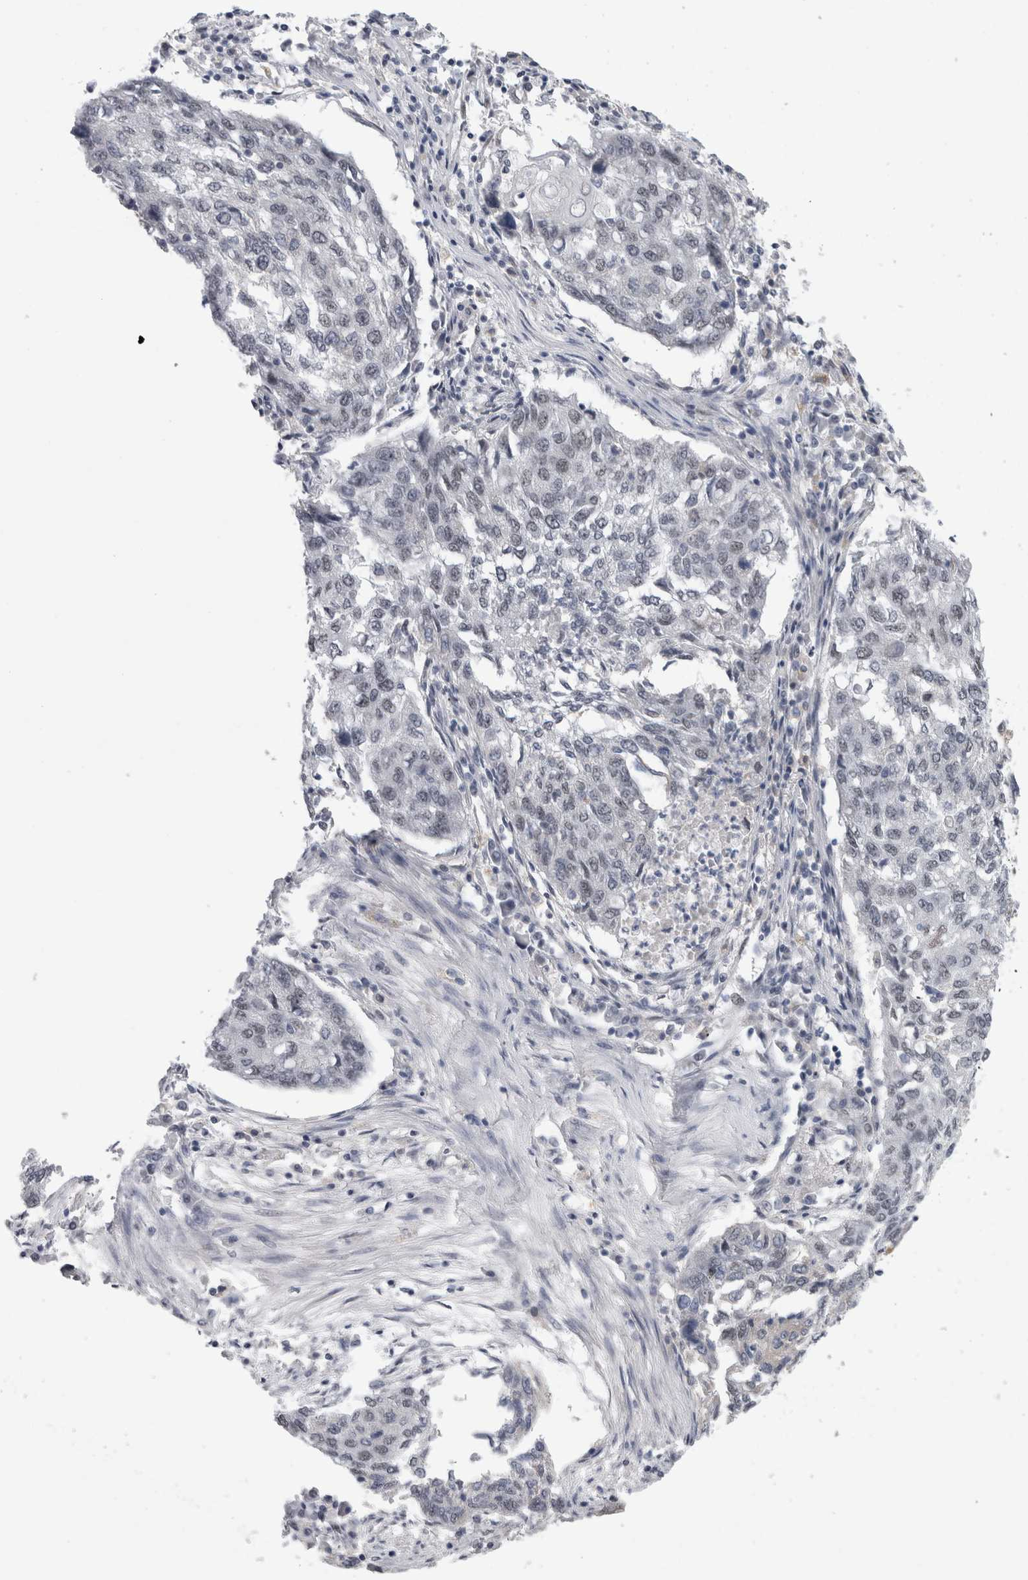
{"staining": {"intensity": "negative", "quantity": "none", "location": "none"}, "tissue": "lung cancer", "cell_type": "Tumor cells", "image_type": "cancer", "snomed": [{"axis": "morphology", "description": "Squamous cell carcinoma, NOS"}, {"axis": "topography", "description": "Lung"}], "caption": "Immunohistochemistry (IHC) of lung cancer (squamous cell carcinoma) reveals no expression in tumor cells.", "gene": "API5", "patient": {"sex": "female", "age": 63}}